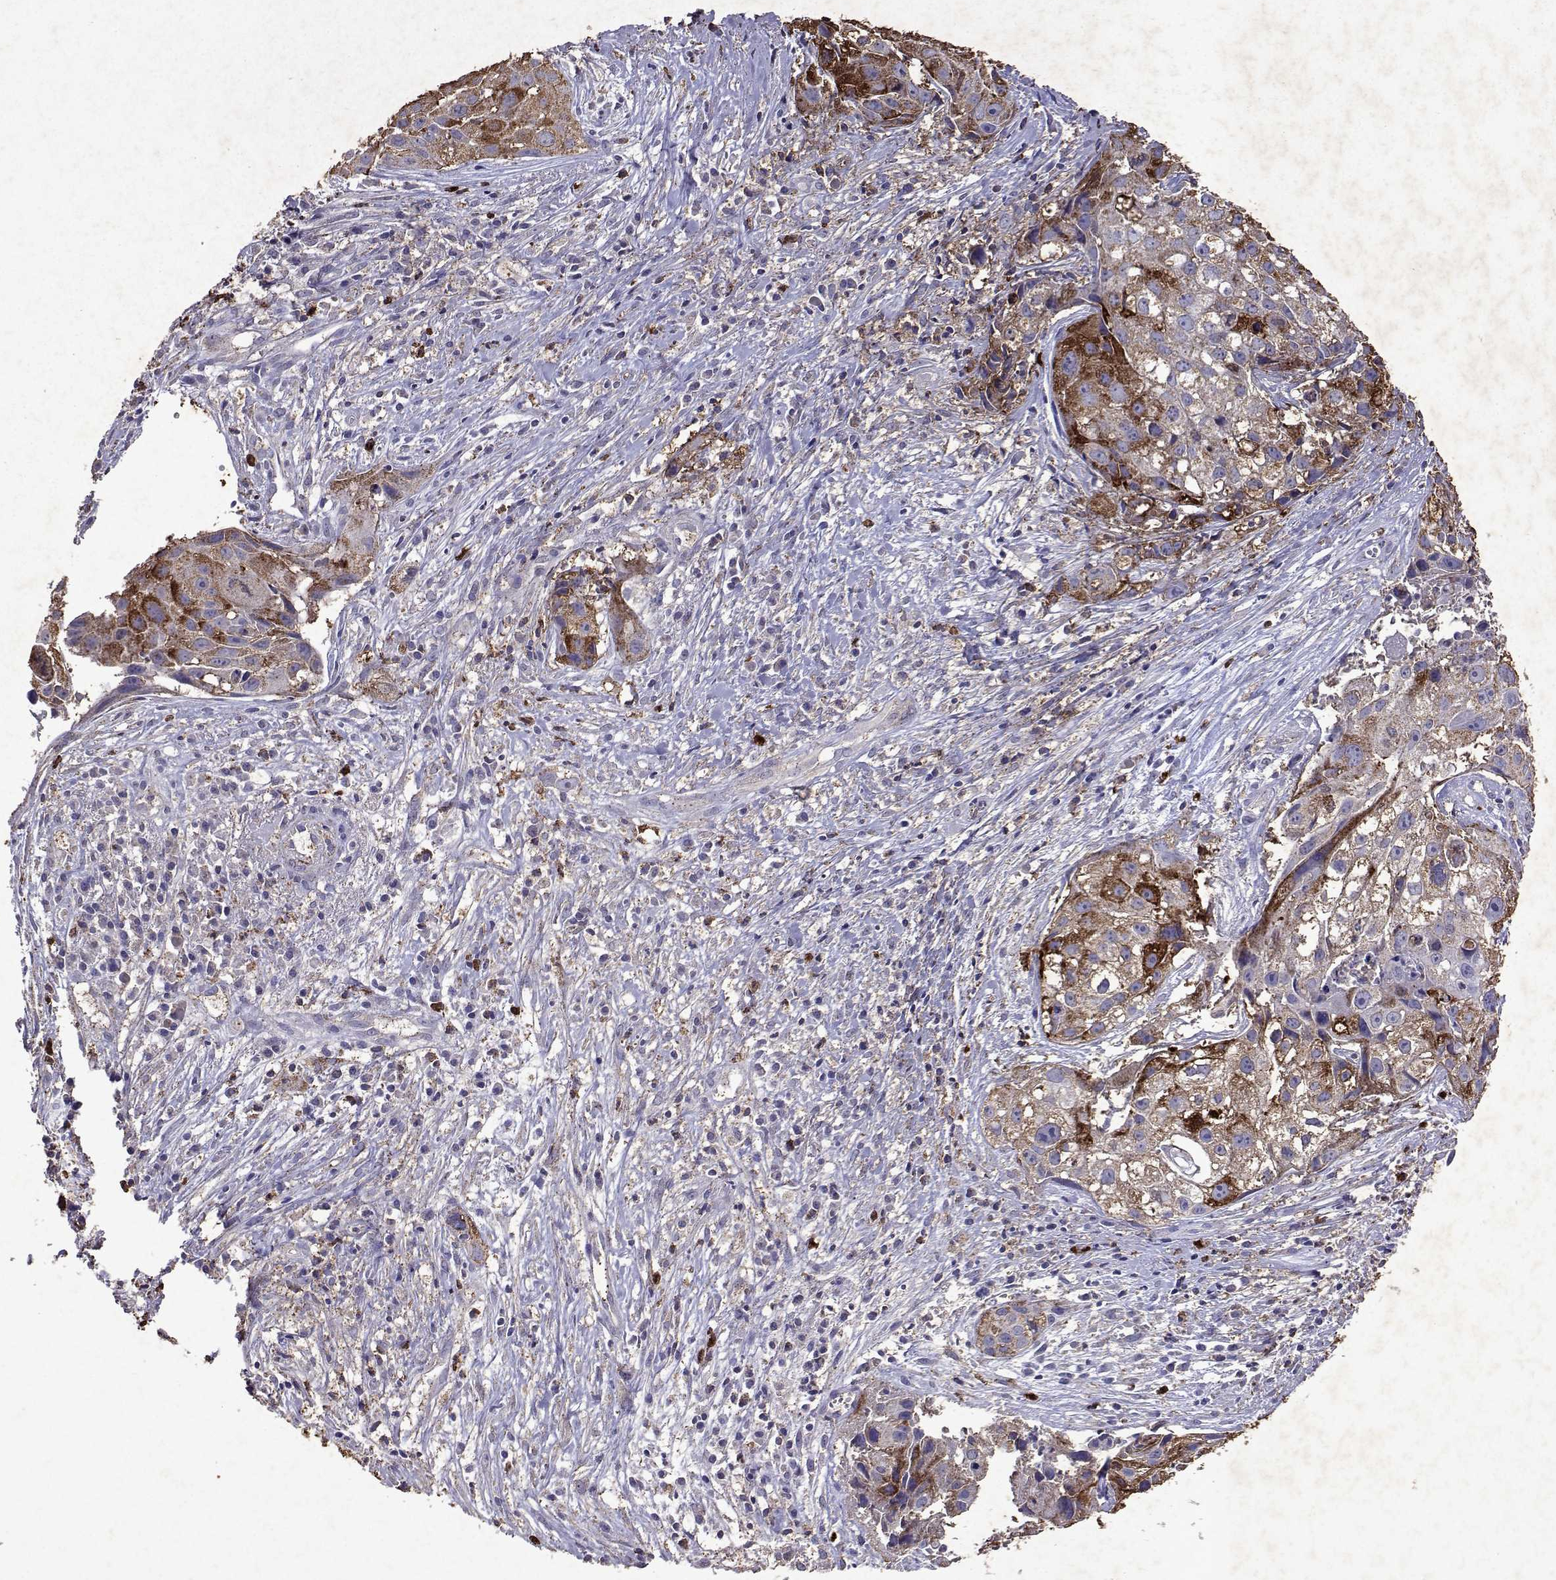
{"staining": {"intensity": "strong", "quantity": "25%-75%", "location": "cytoplasmic/membranous"}, "tissue": "cervical cancer", "cell_type": "Tumor cells", "image_type": "cancer", "snomed": [{"axis": "morphology", "description": "Squamous cell carcinoma, NOS"}, {"axis": "topography", "description": "Cervix"}], "caption": "Cervical cancer stained for a protein exhibits strong cytoplasmic/membranous positivity in tumor cells.", "gene": "DUSP28", "patient": {"sex": "female", "age": 53}}